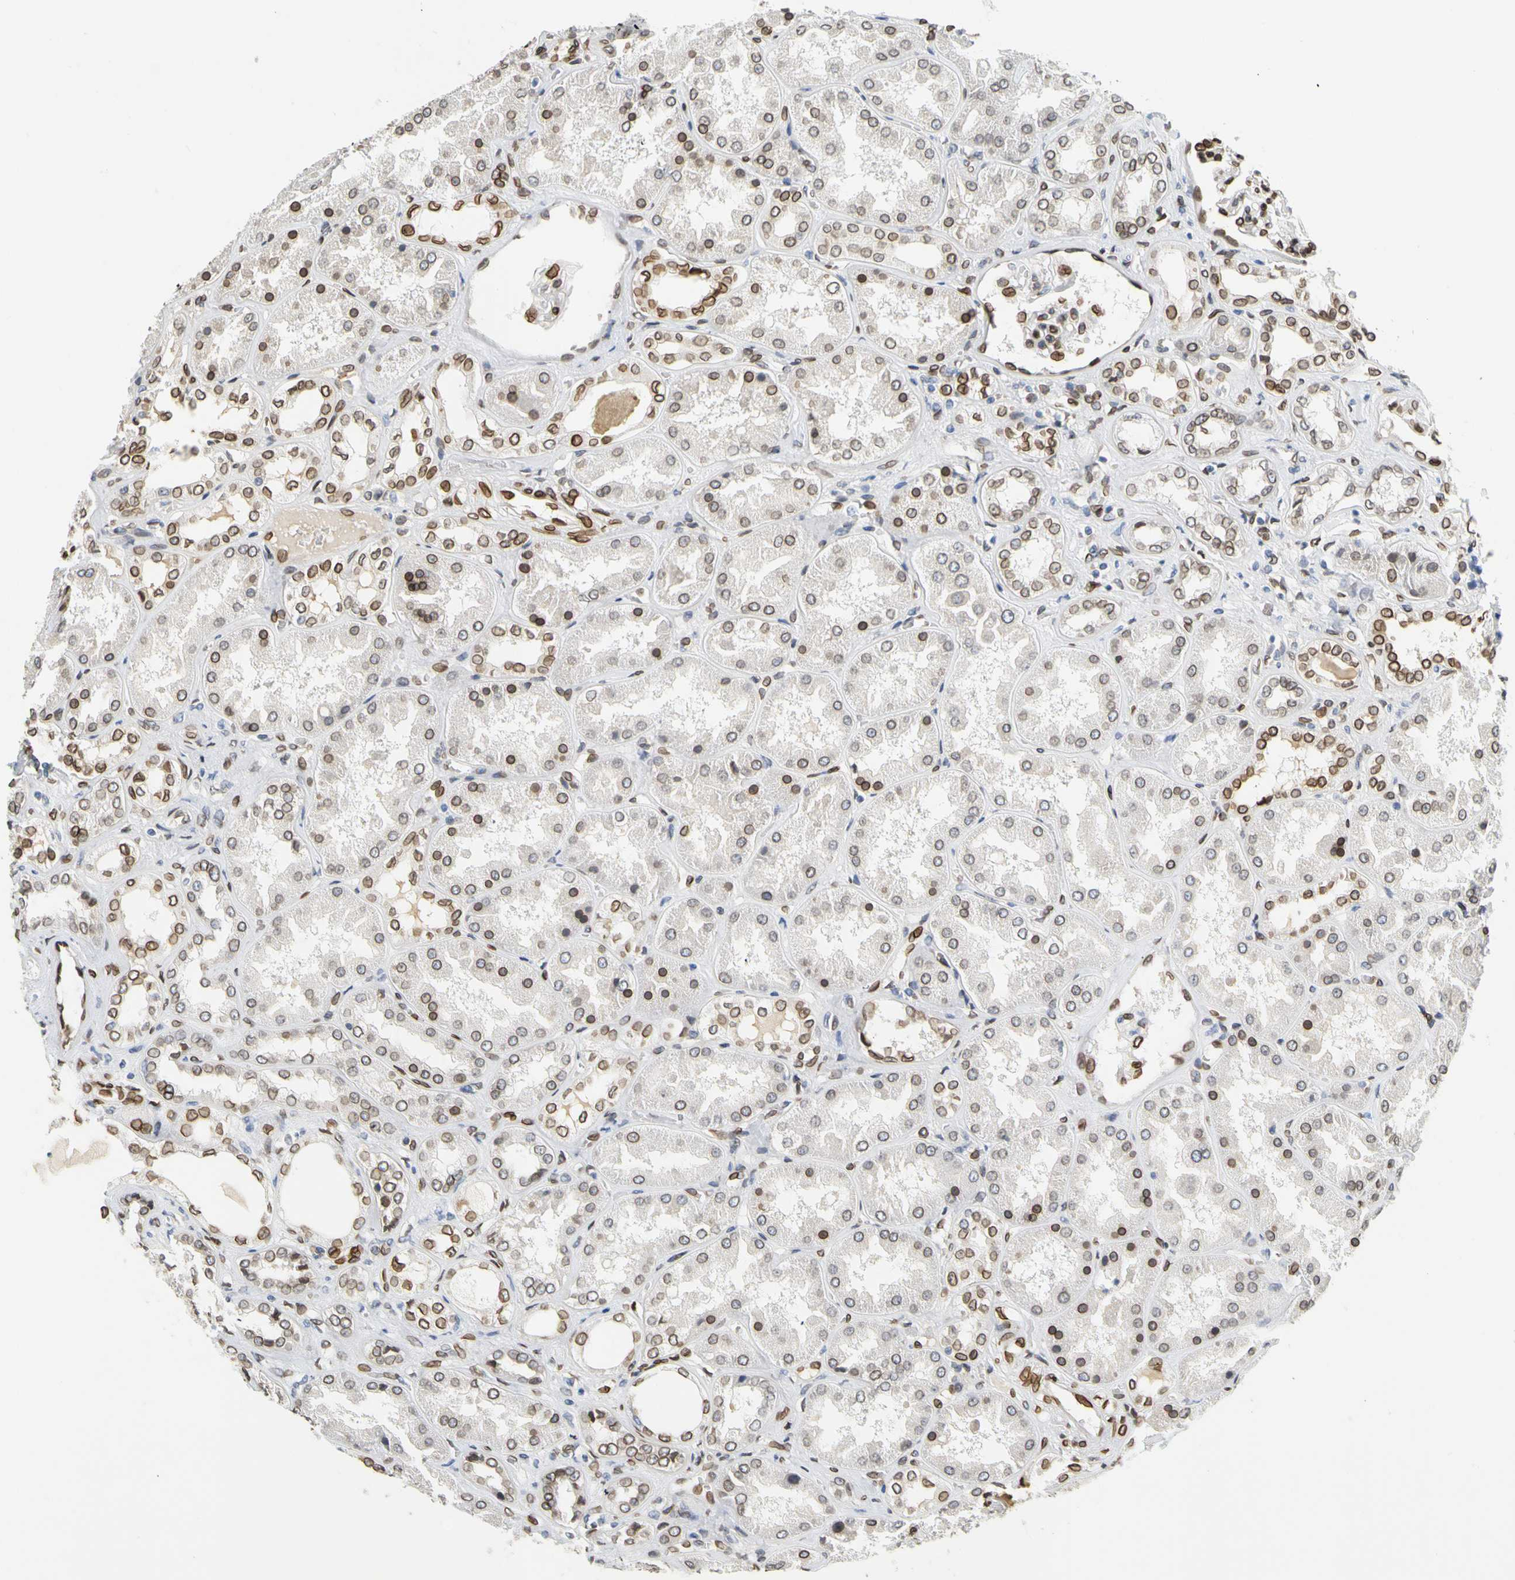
{"staining": {"intensity": "strong", "quantity": ">75%", "location": "cytoplasmic/membranous,nuclear"}, "tissue": "kidney", "cell_type": "Cells in glomeruli", "image_type": "normal", "snomed": [{"axis": "morphology", "description": "Normal tissue, NOS"}, {"axis": "topography", "description": "Kidney"}], "caption": "Immunohistochemistry (DAB (3,3'-diaminobenzidine)) staining of benign kidney demonstrates strong cytoplasmic/membranous,nuclear protein positivity in approximately >75% of cells in glomeruli. (Brightfield microscopy of DAB IHC at high magnification).", "gene": "SUN1", "patient": {"sex": "female", "age": 56}}